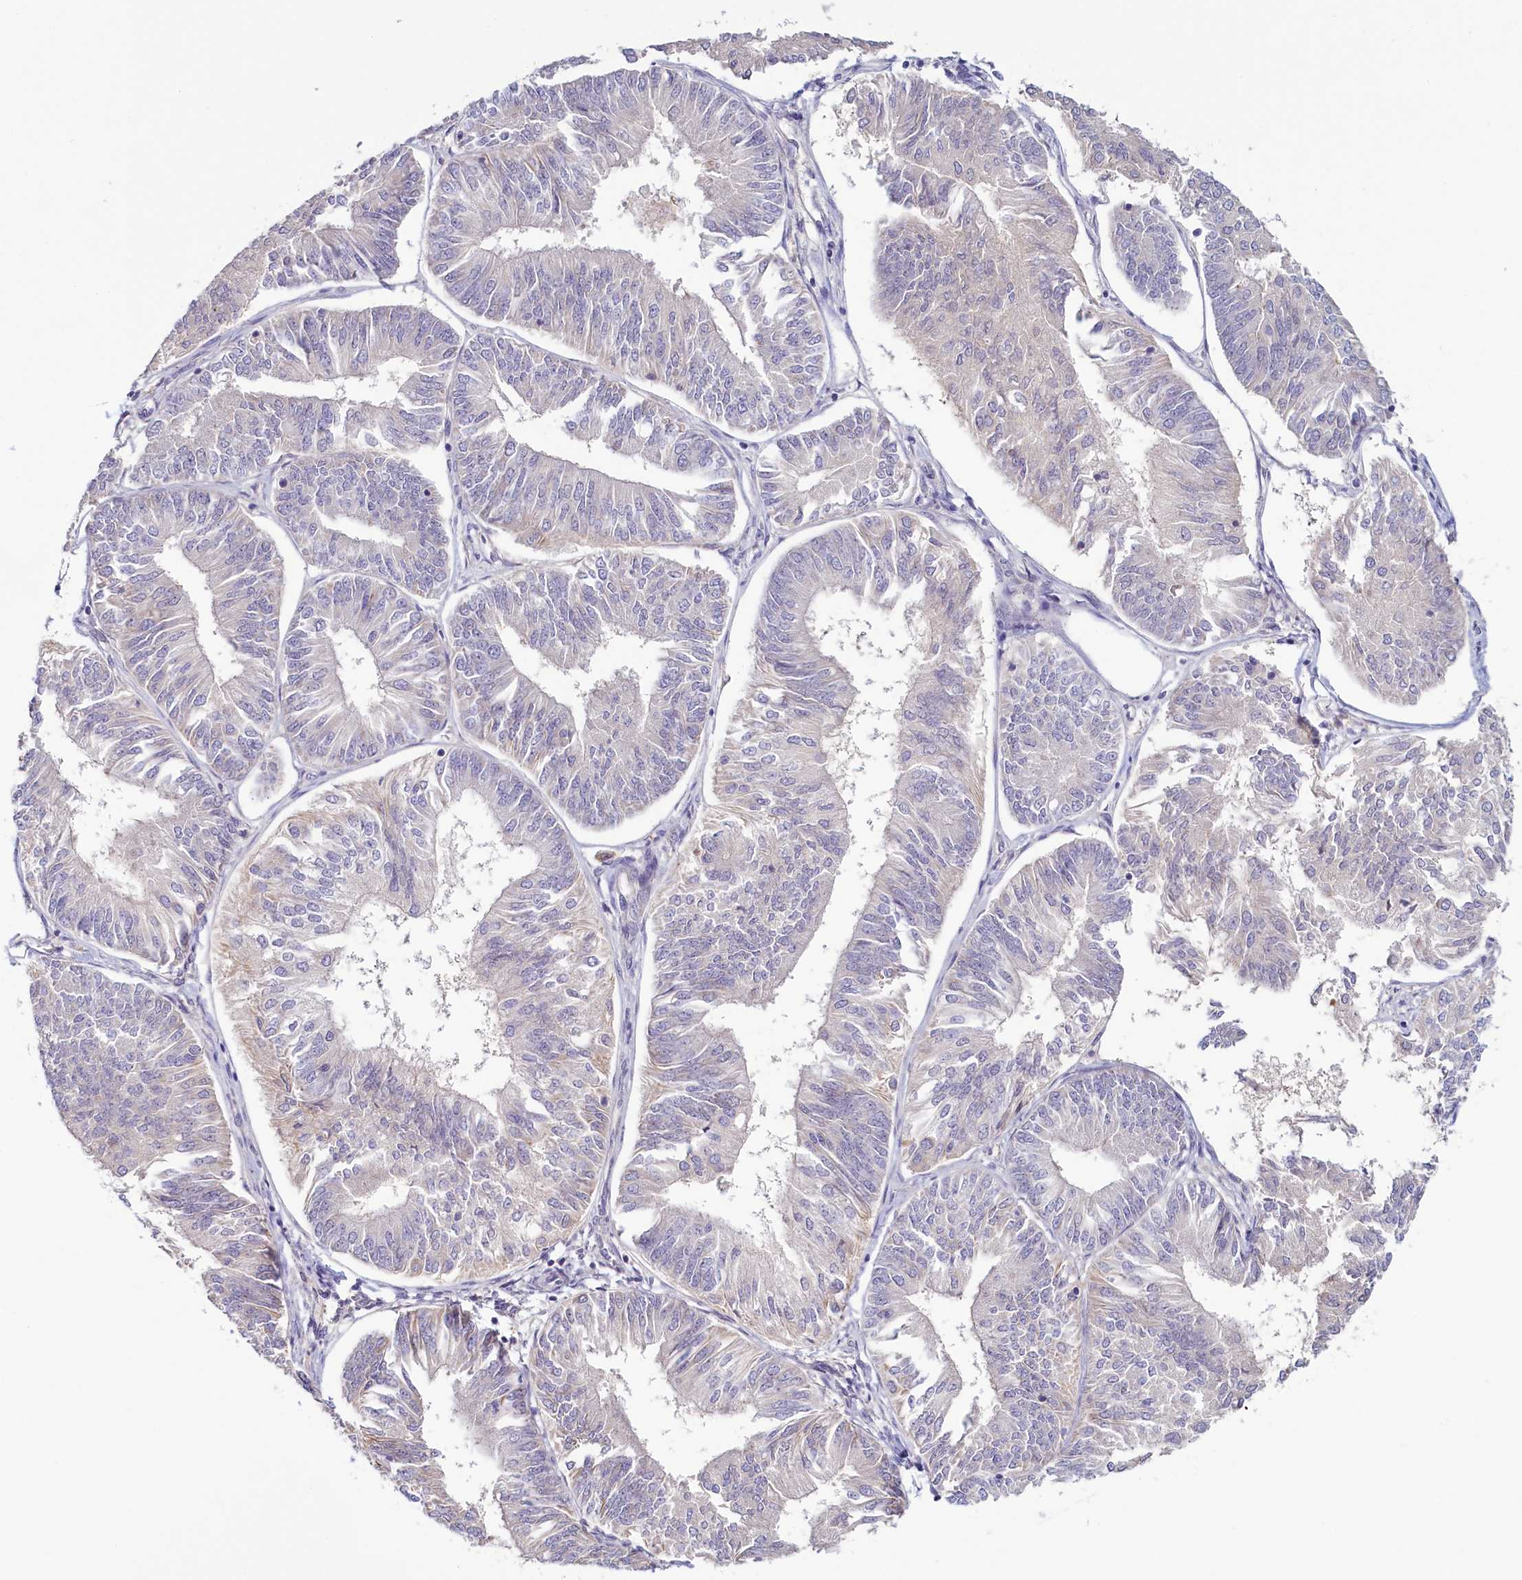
{"staining": {"intensity": "weak", "quantity": "<25%", "location": "cytoplasmic/membranous"}, "tissue": "endometrial cancer", "cell_type": "Tumor cells", "image_type": "cancer", "snomed": [{"axis": "morphology", "description": "Adenocarcinoma, NOS"}, {"axis": "topography", "description": "Endometrium"}], "caption": "IHC micrograph of neoplastic tissue: human endometrial cancer stained with DAB reveals no significant protein staining in tumor cells.", "gene": "PDE6D", "patient": {"sex": "female", "age": 58}}